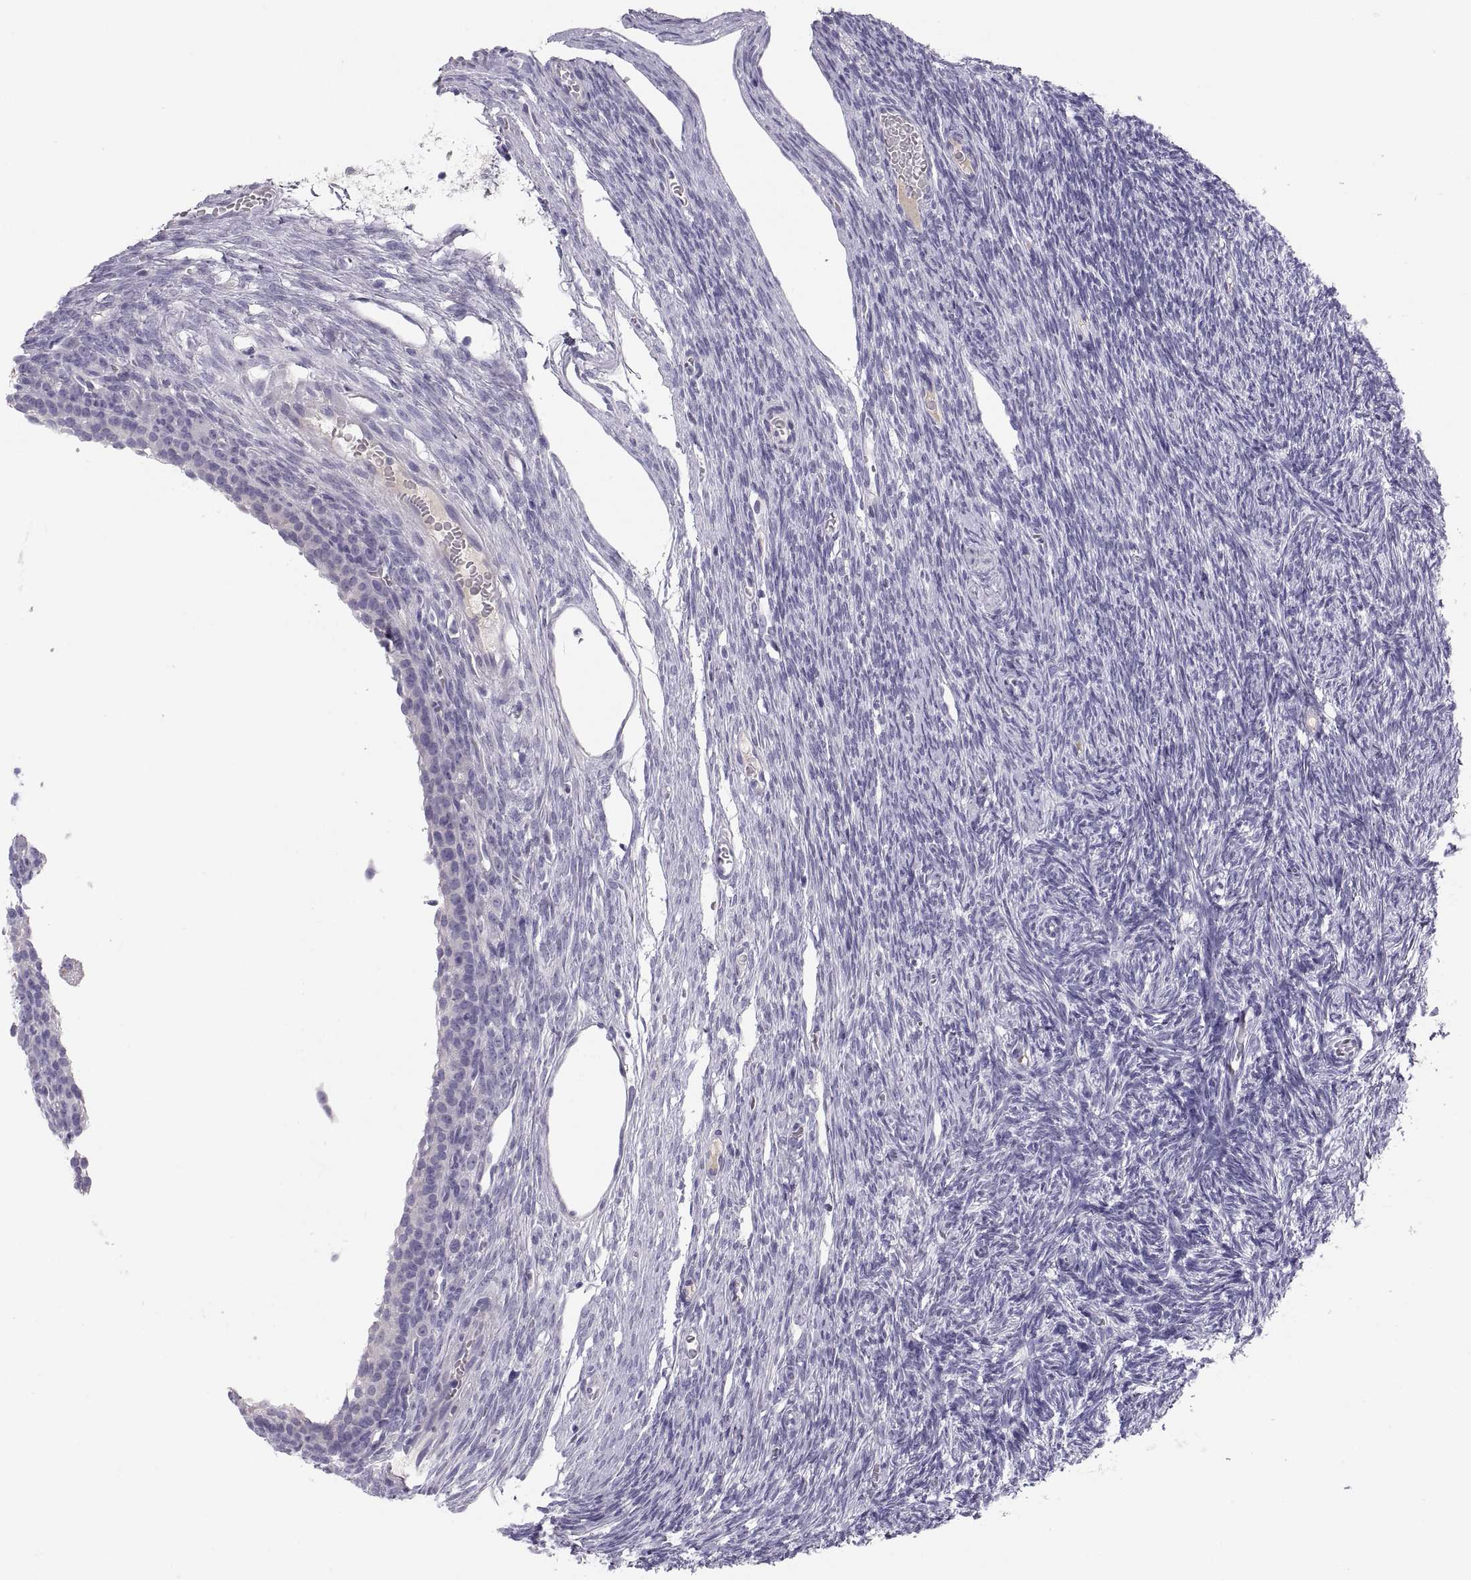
{"staining": {"intensity": "negative", "quantity": "none", "location": "none"}, "tissue": "ovary", "cell_type": "Follicle cells", "image_type": "normal", "snomed": [{"axis": "morphology", "description": "Normal tissue, NOS"}, {"axis": "topography", "description": "Ovary"}], "caption": "IHC photomicrograph of benign ovary stained for a protein (brown), which exhibits no expression in follicle cells.", "gene": "MAGEB2", "patient": {"sex": "female", "age": 27}}